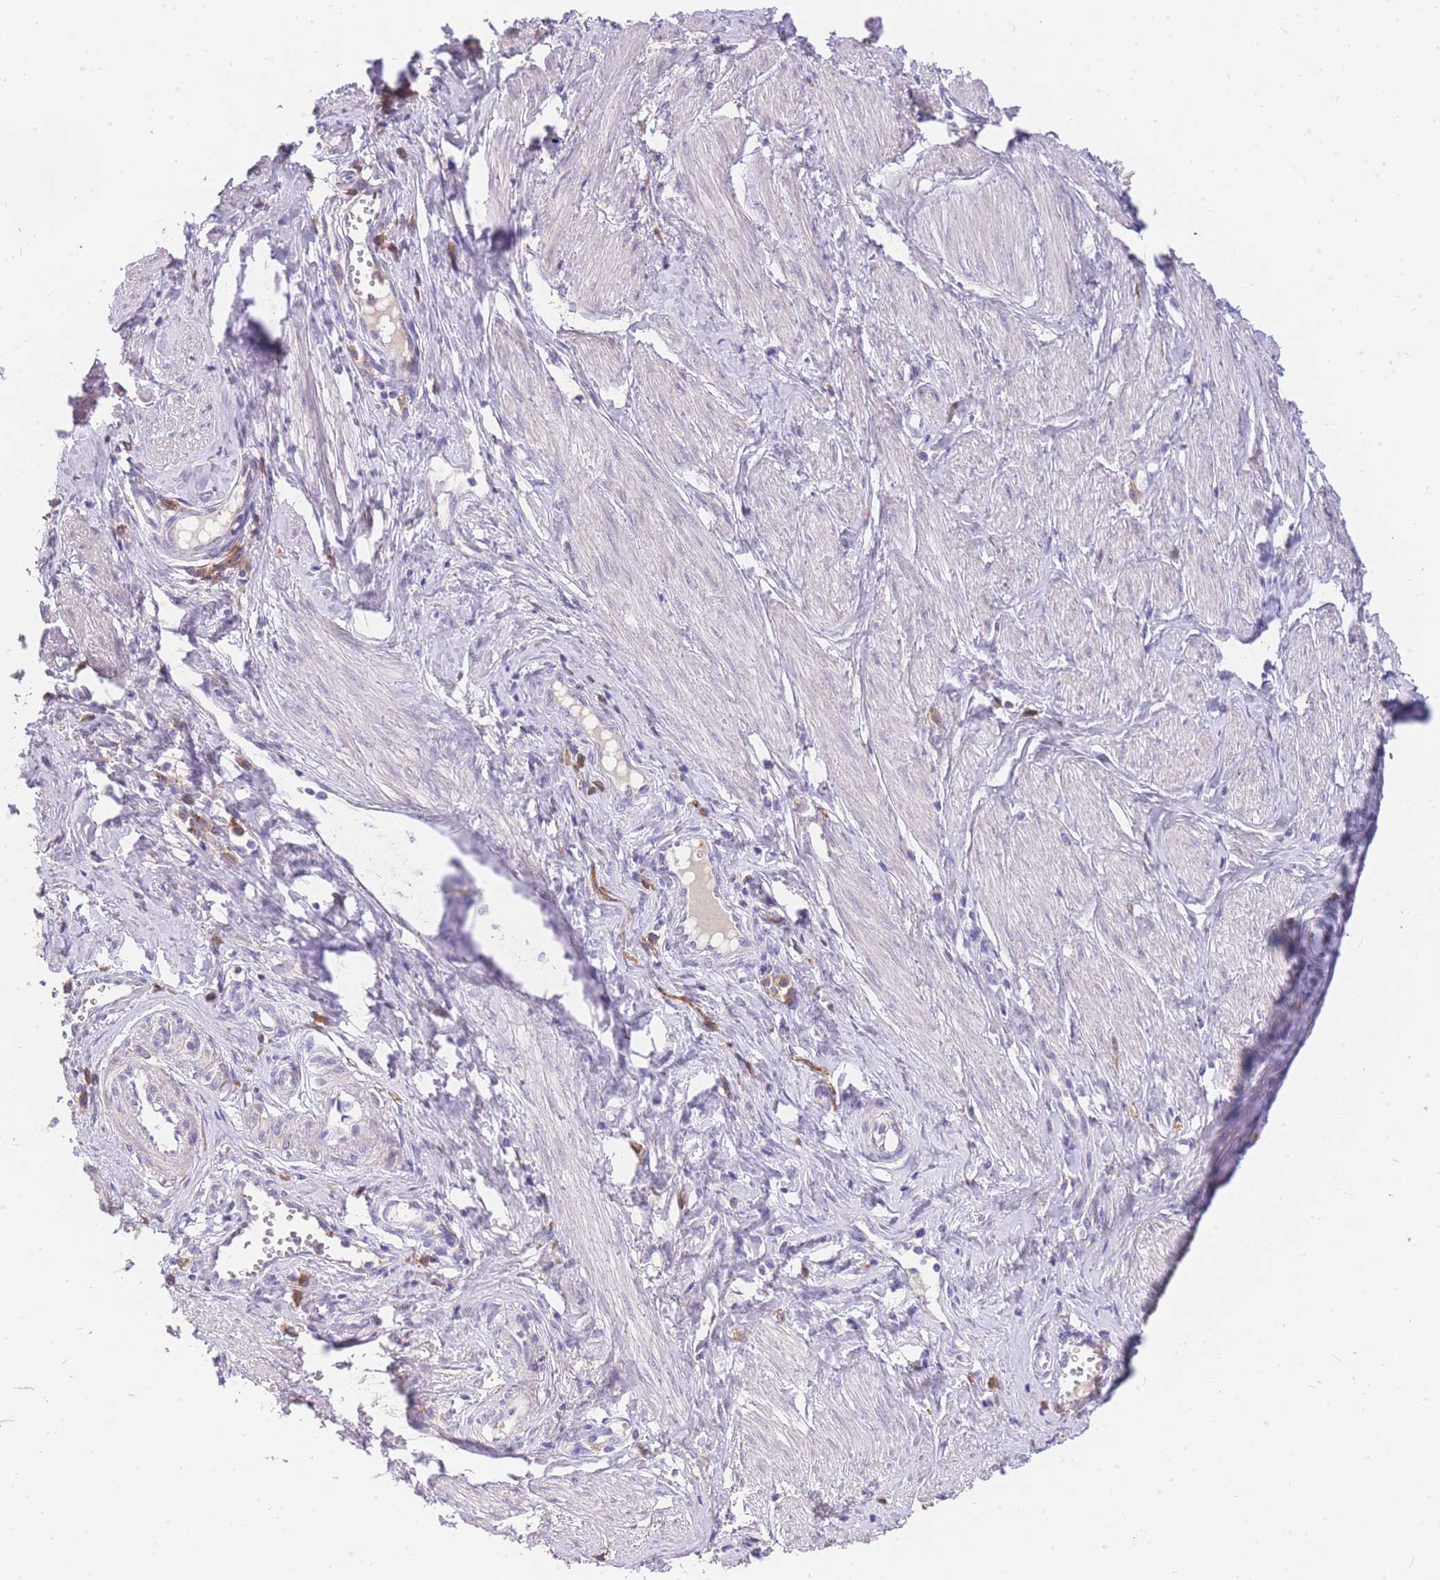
{"staining": {"intensity": "weak", "quantity": "<25%", "location": "cytoplasmic/membranous"}, "tissue": "cervical cancer", "cell_type": "Tumor cells", "image_type": "cancer", "snomed": [{"axis": "morphology", "description": "Adenocarcinoma, NOS"}, {"axis": "topography", "description": "Cervix"}], "caption": "Tumor cells show no significant protein expression in adenocarcinoma (cervical).", "gene": "C2orf88", "patient": {"sex": "female", "age": 36}}